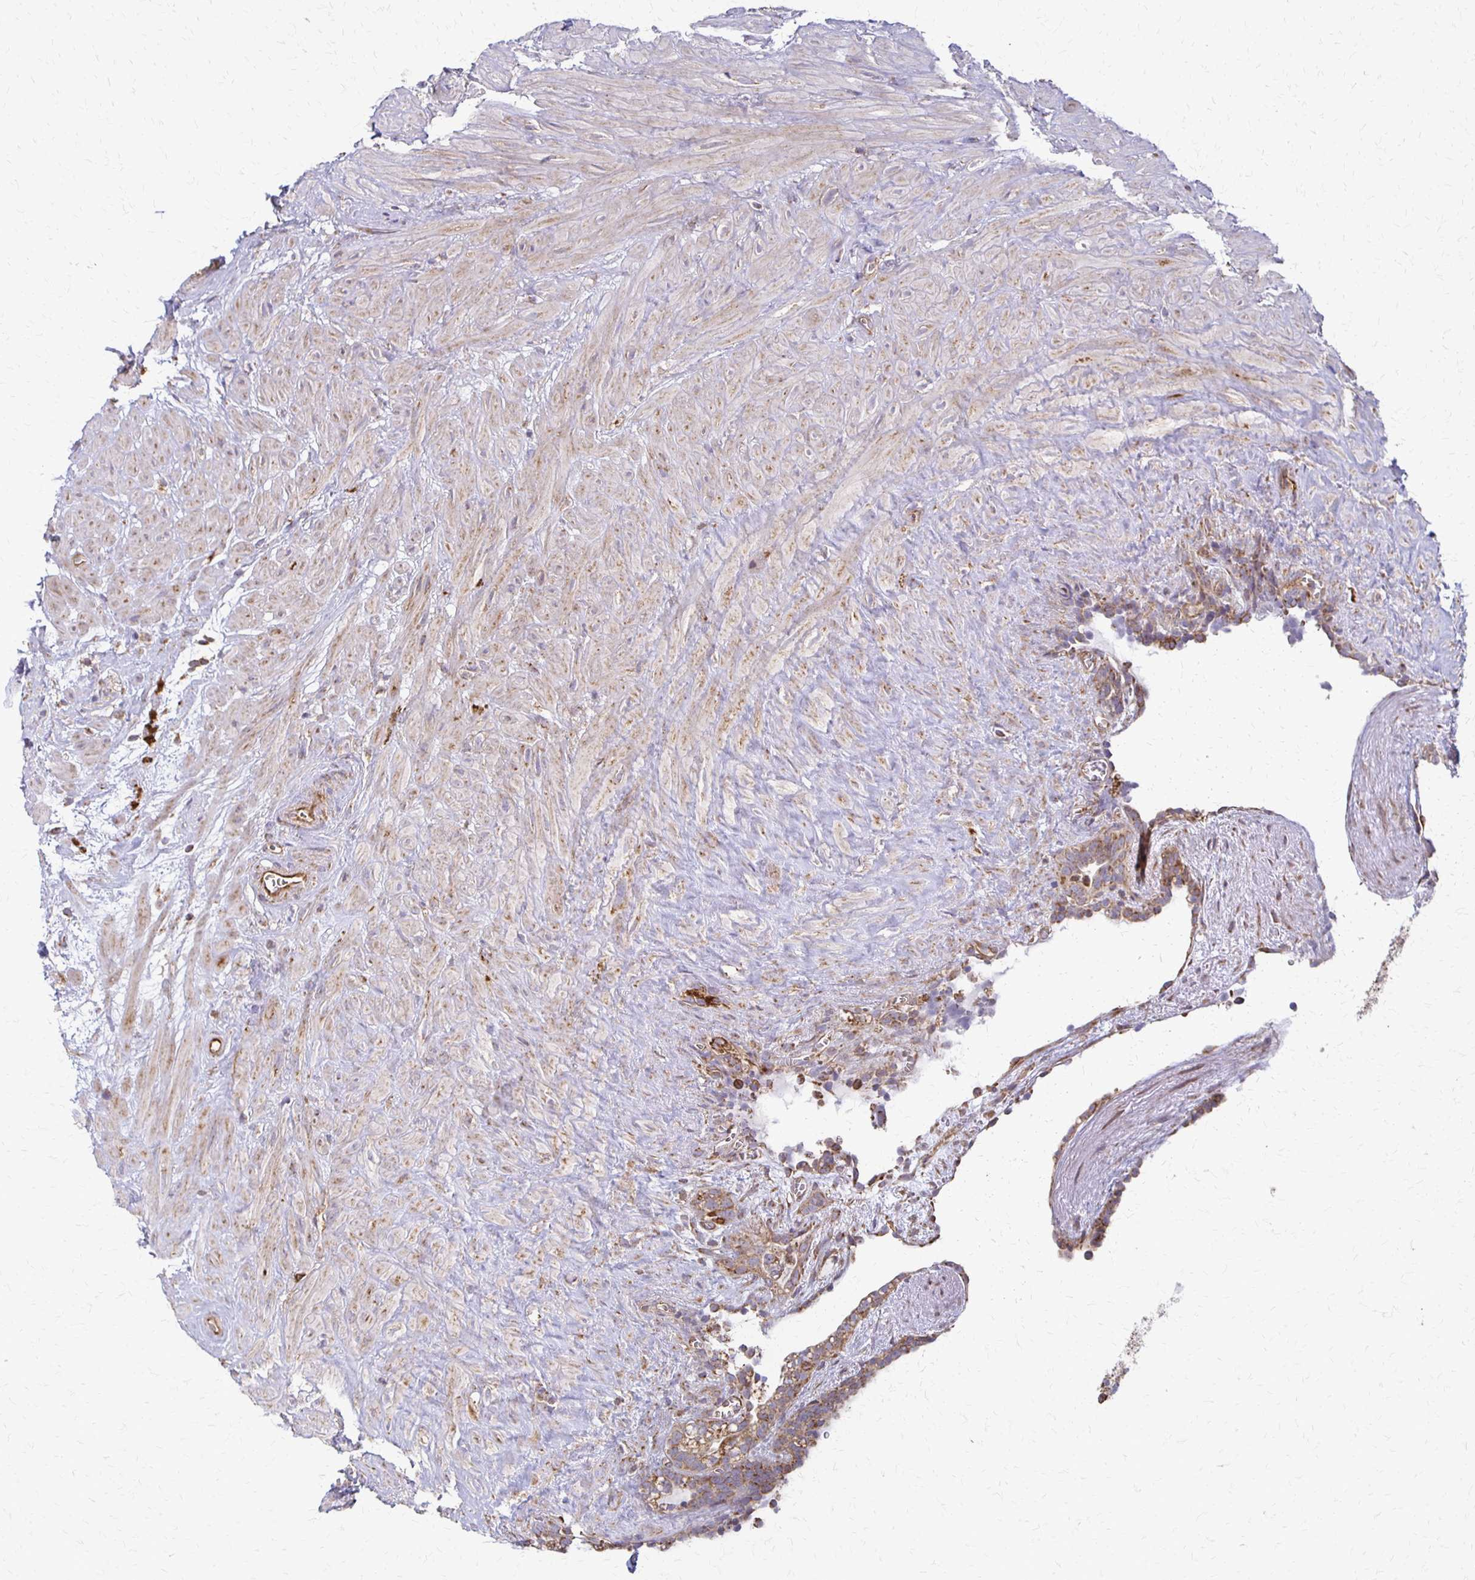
{"staining": {"intensity": "moderate", "quantity": "25%-75%", "location": "cytoplasmic/membranous"}, "tissue": "seminal vesicle", "cell_type": "Glandular cells", "image_type": "normal", "snomed": [{"axis": "morphology", "description": "Normal tissue, NOS"}, {"axis": "topography", "description": "Seminal veicle"}], "caption": "Moderate cytoplasmic/membranous staining is appreciated in approximately 25%-75% of glandular cells in unremarkable seminal vesicle. Ihc stains the protein of interest in brown and the nuclei are stained blue.", "gene": "EIF4EBP2", "patient": {"sex": "male", "age": 76}}